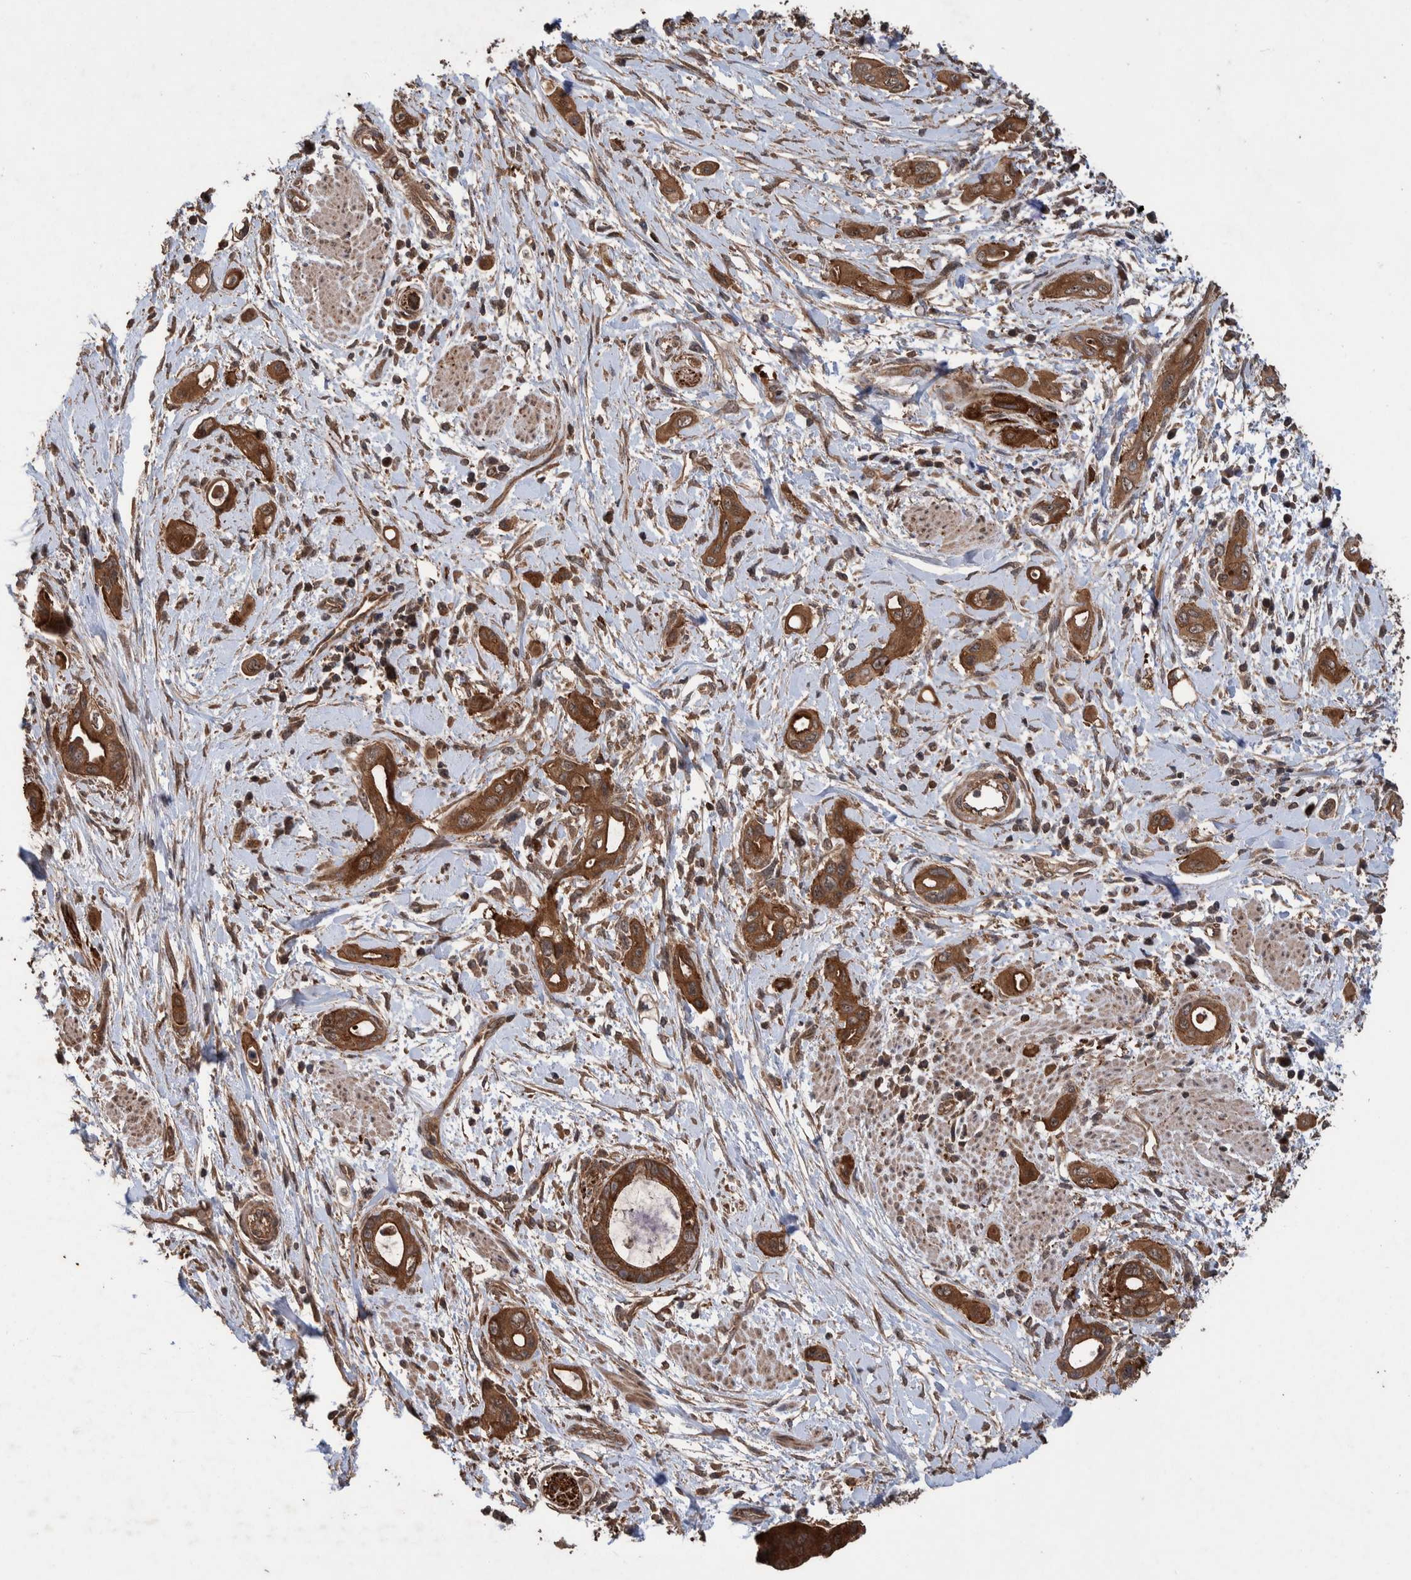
{"staining": {"intensity": "strong", "quantity": ">75%", "location": "cytoplasmic/membranous"}, "tissue": "pancreatic cancer", "cell_type": "Tumor cells", "image_type": "cancer", "snomed": [{"axis": "morphology", "description": "Adenocarcinoma, NOS"}, {"axis": "topography", "description": "Pancreas"}], "caption": "Pancreatic adenocarcinoma stained with a protein marker exhibits strong staining in tumor cells.", "gene": "TRIM16", "patient": {"sex": "male", "age": 59}}